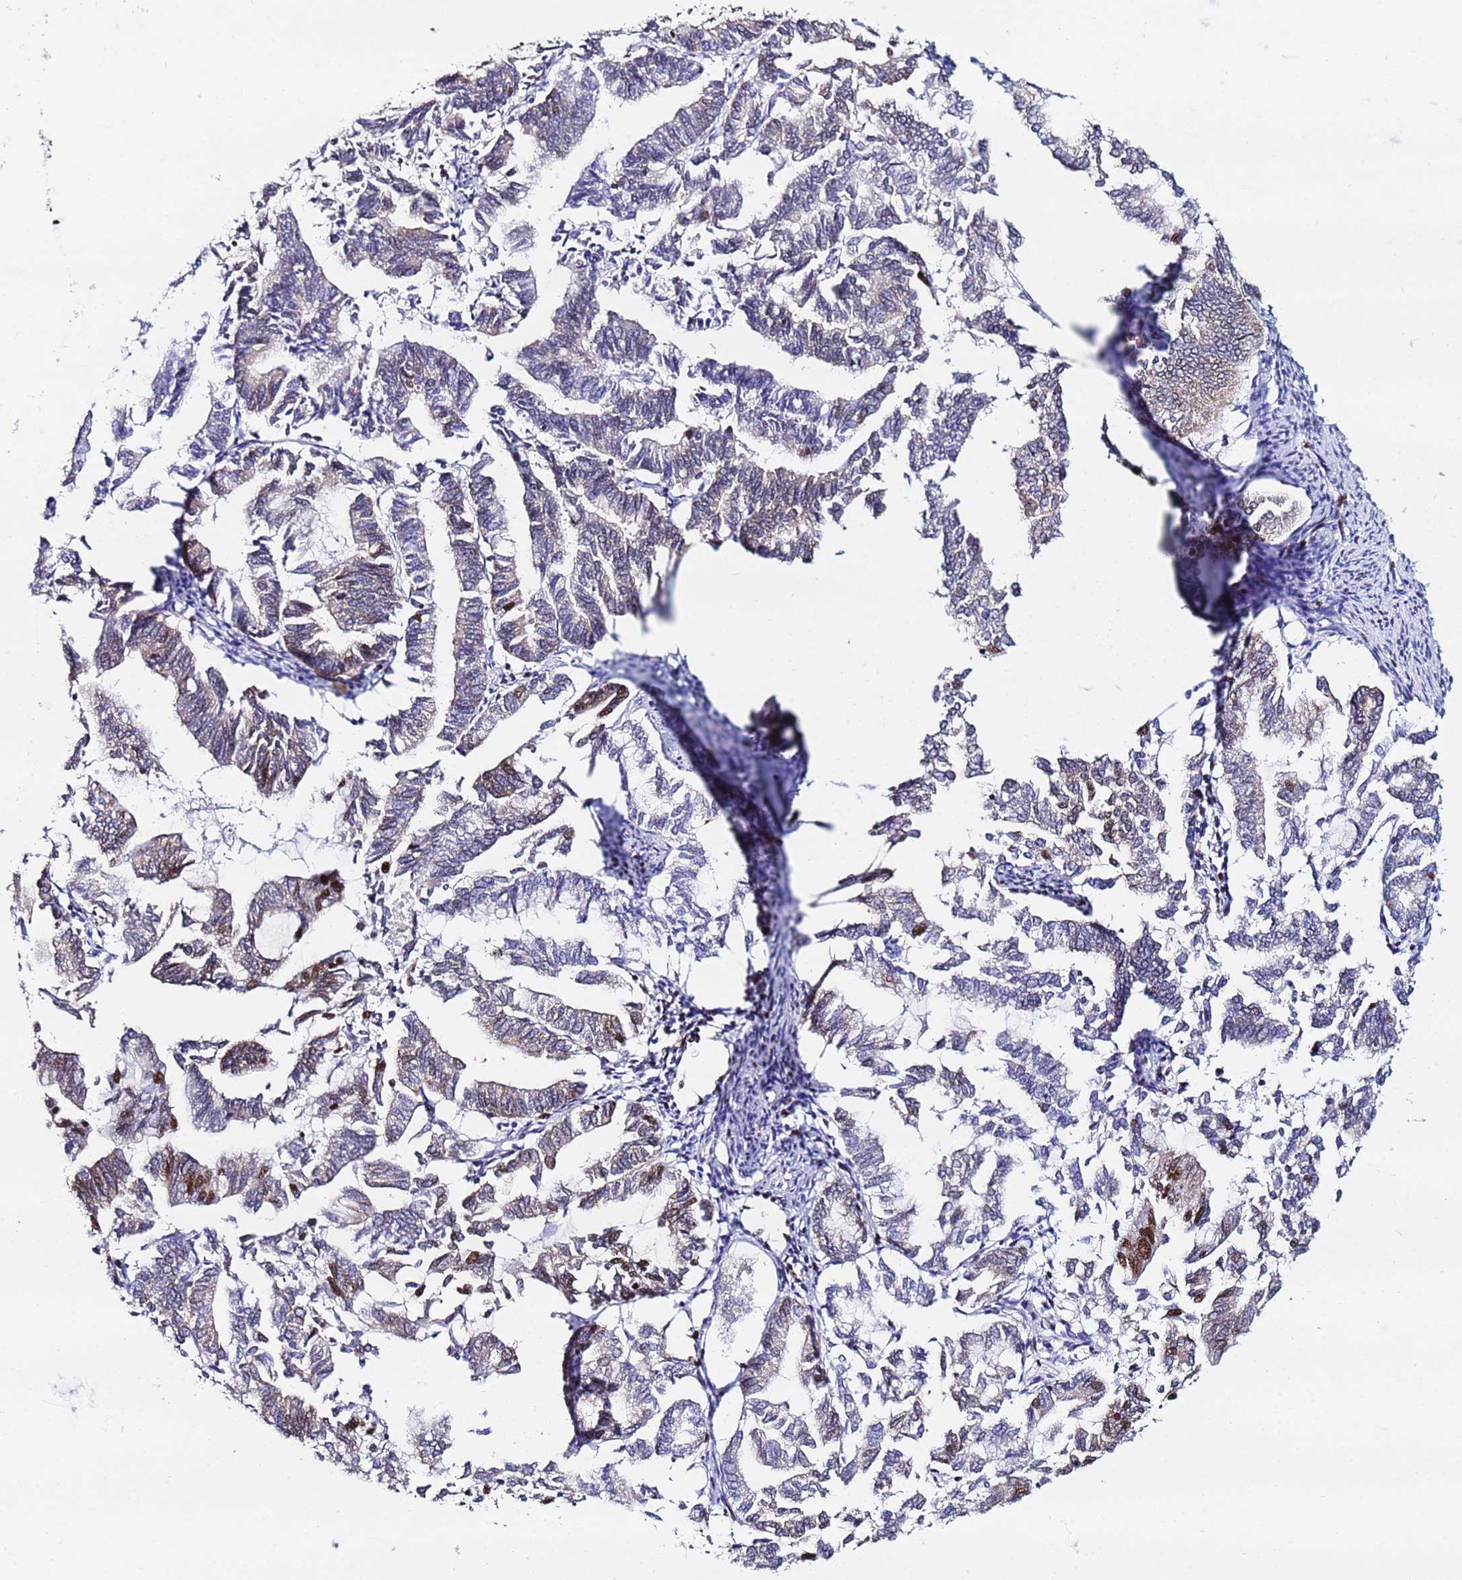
{"staining": {"intensity": "strong", "quantity": "<25%", "location": "nuclear"}, "tissue": "endometrial cancer", "cell_type": "Tumor cells", "image_type": "cancer", "snomed": [{"axis": "morphology", "description": "Adenocarcinoma, NOS"}, {"axis": "topography", "description": "Endometrium"}], "caption": "This is a photomicrograph of immunohistochemistry (IHC) staining of endometrial adenocarcinoma, which shows strong positivity in the nuclear of tumor cells.", "gene": "SNRPA1", "patient": {"sex": "female", "age": 79}}